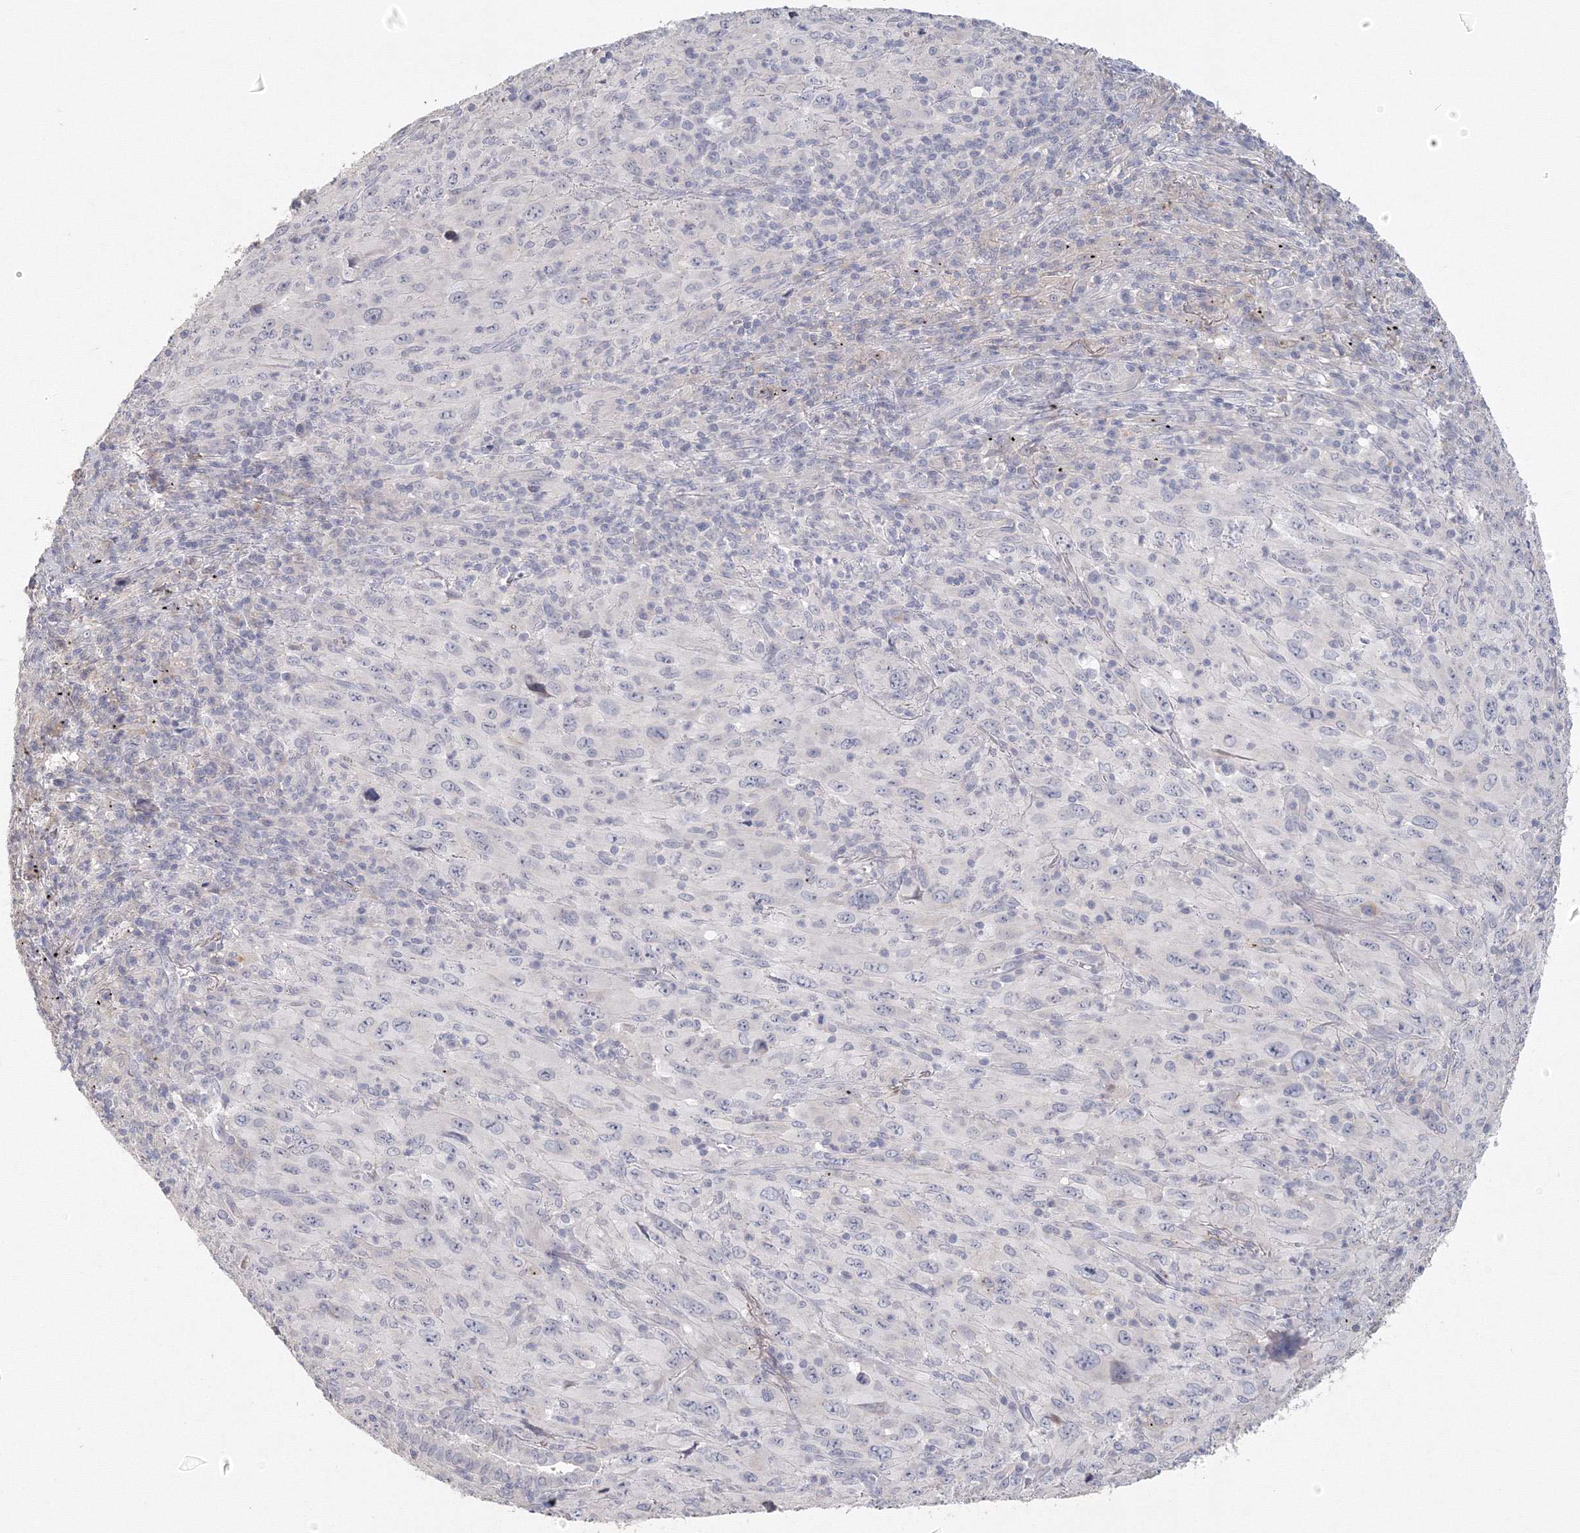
{"staining": {"intensity": "negative", "quantity": "none", "location": "none"}, "tissue": "melanoma", "cell_type": "Tumor cells", "image_type": "cancer", "snomed": [{"axis": "morphology", "description": "Malignant melanoma, Metastatic site"}, {"axis": "topography", "description": "Skin"}], "caption": "This image is of melanoma stained with IHC to label a protein in brown with the nuclei are counter-stained blue. There is no expression in tumor cells. (DAB (3,3'-diaminobenzidine) IHC with hematoxylin counter stain).", "gene": "TACC2", "patient": {"sex": "female", "age": 56}}